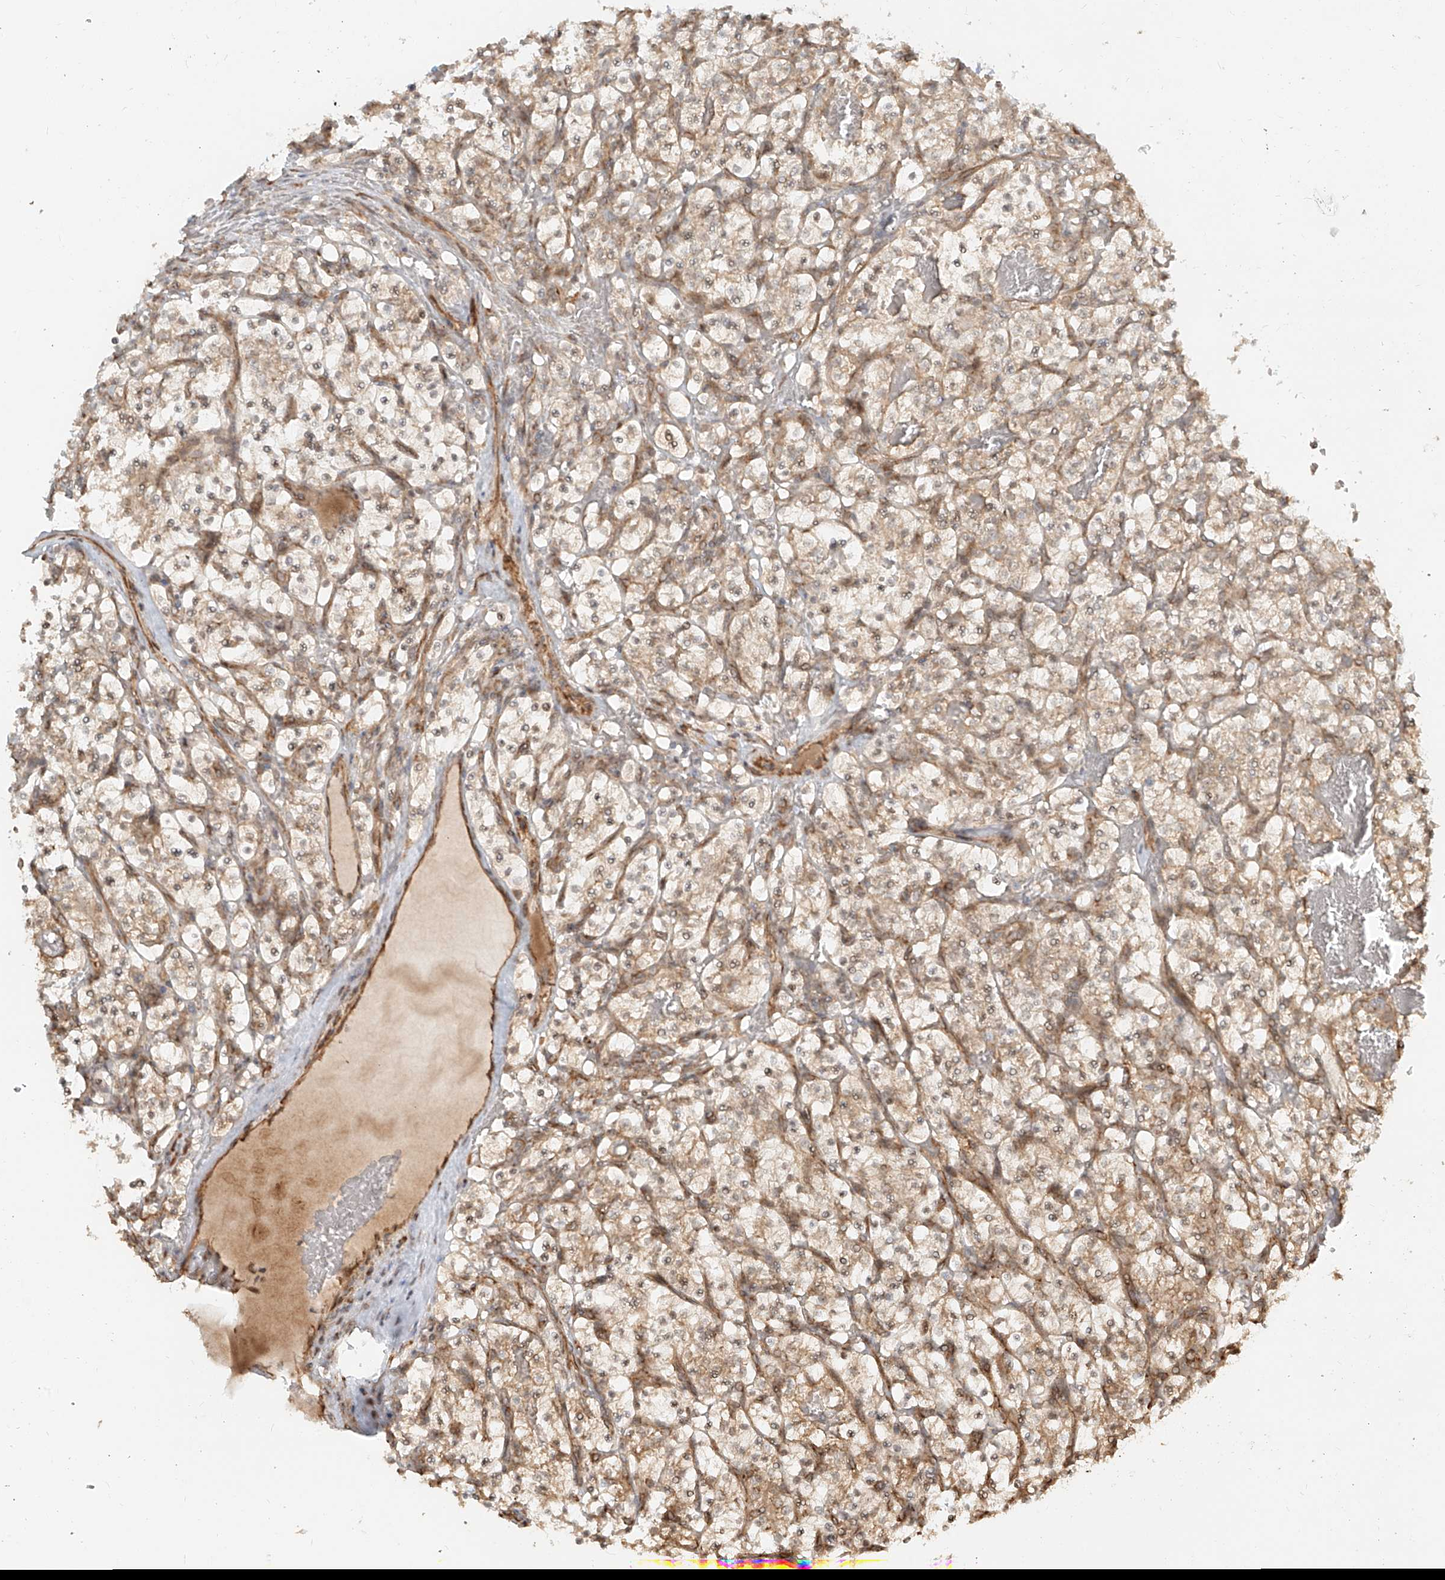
{"staining": {"intensity": "weak", "quantity": ">75%", "location": "cytoplasmic/membranous"}, "tissue": "renal cancer", "cell_type": "Tumor cells", "image_type": "cancer", "snomed": [{"axis": "morphology", "description": "Adenocarcinoma, NOS"}, {"axis": "topography", "description": "Kidney"}], "caption": "Immunohistochemistry (IHC) micrograph of neoplastic tissue: human renal adenocarcinoma stained using immunohistochemistry displays low levels of weak protein expression localized specifically in the cytoplasmic/membranous of tumor cells, appearing as a cytoplasmic/membranous brown color.", "gene": "UBE2K", "patient": {"sex": "female", "age": 57}}